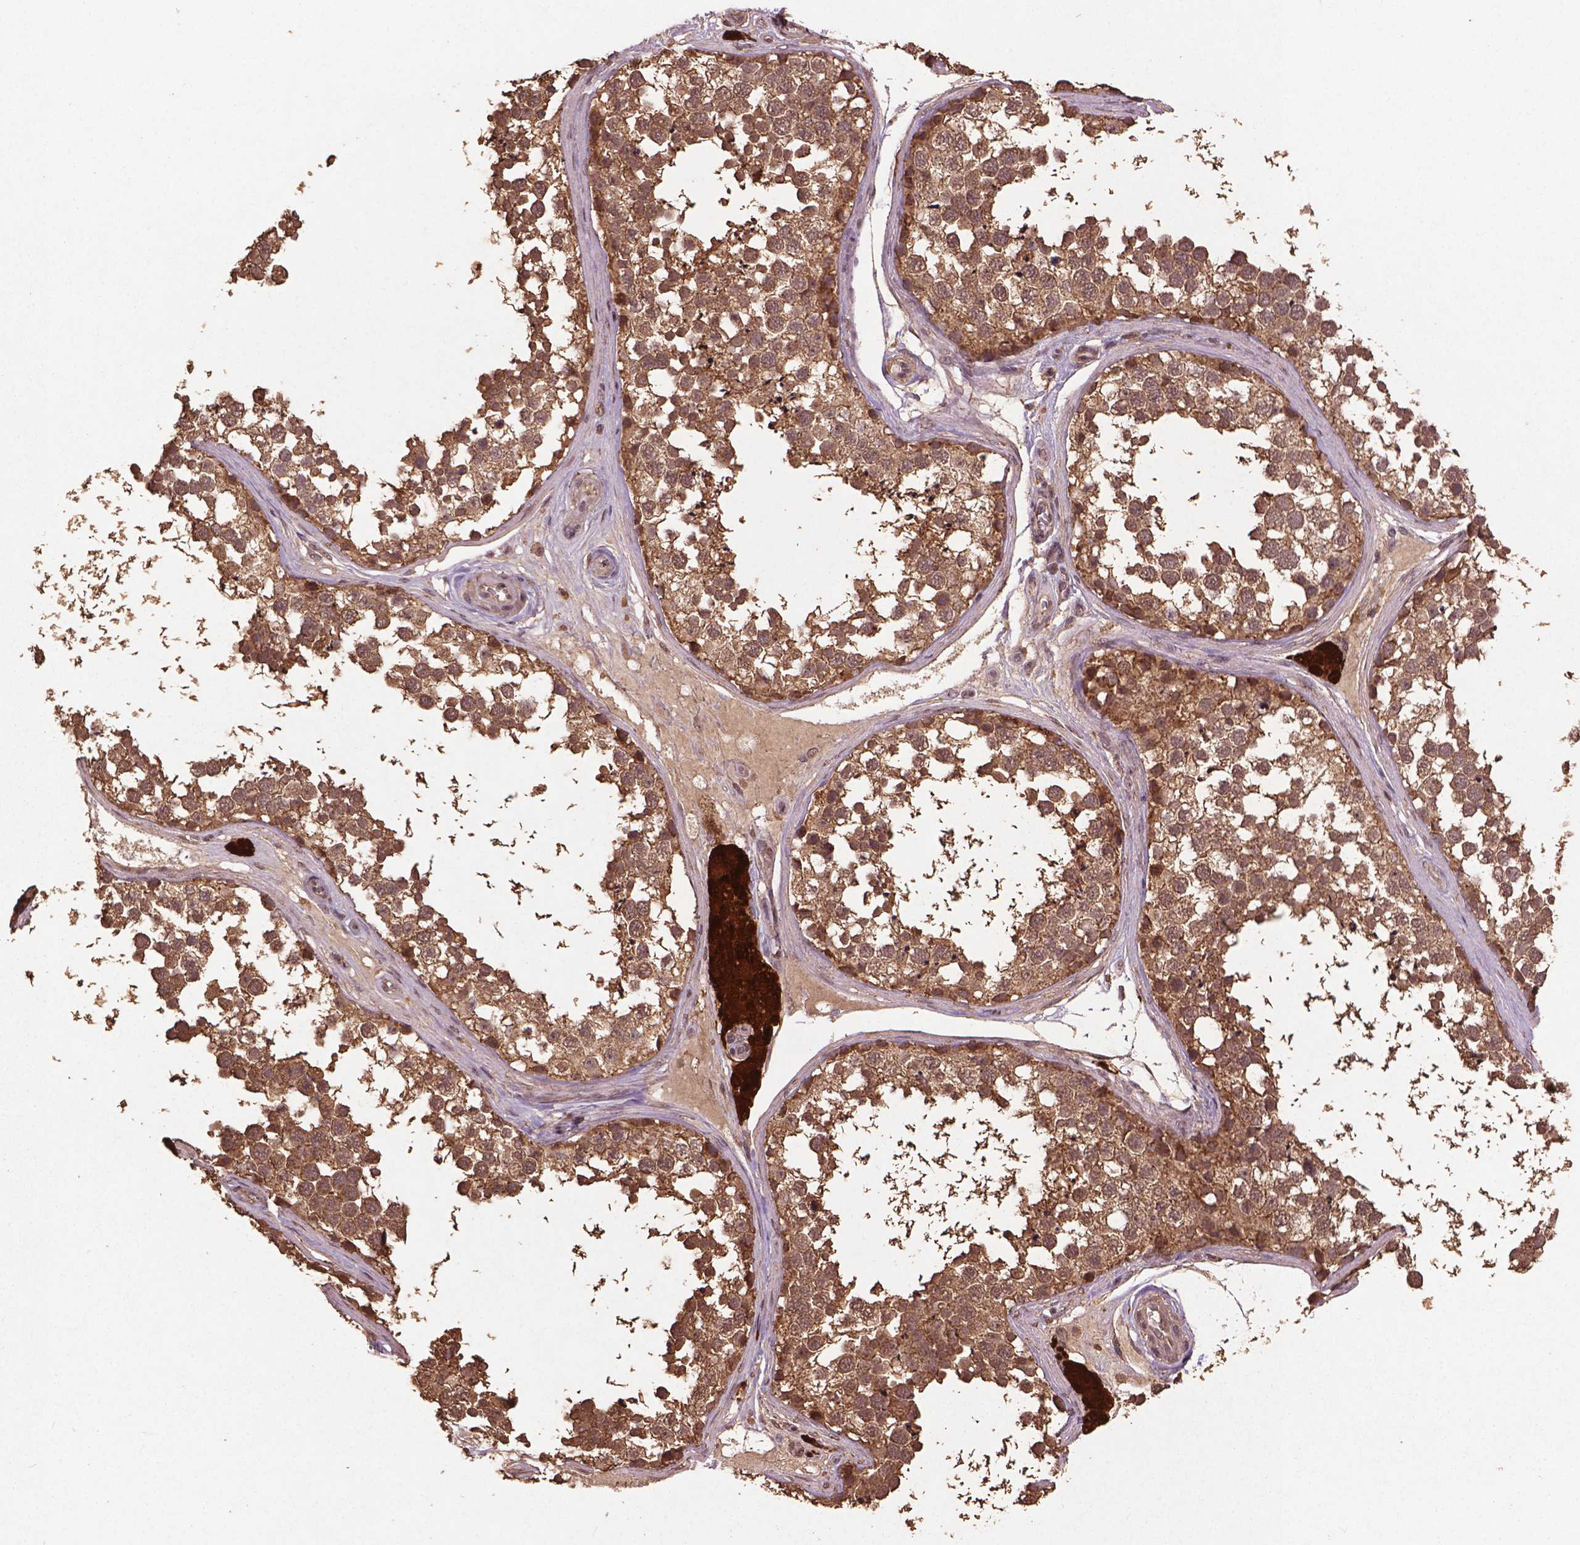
{"staining": {"intensity": "weak", "quantity": ">75%", "location": "cytoplasmic/membranous,nuclear"}, "tissue": "testis", "cell_type": "Cells in seminiferous ducts", "image_type": "normal", "snomed": [{"axis": "morphology", "description": "Normal tissue, NOS"}, {"axis": "morphology", "description": "Seminoma, NOS"}, {"axis": "topography", "description": "Testis"}], "caption": "A low amount of weak cytoplasmic/membranous,nuclear staining is present in approximately >75% of cells in seminiferous ducts in benign testis.", "gene": "BABAM1", "patient": {"sex": "male", "age": 65}}